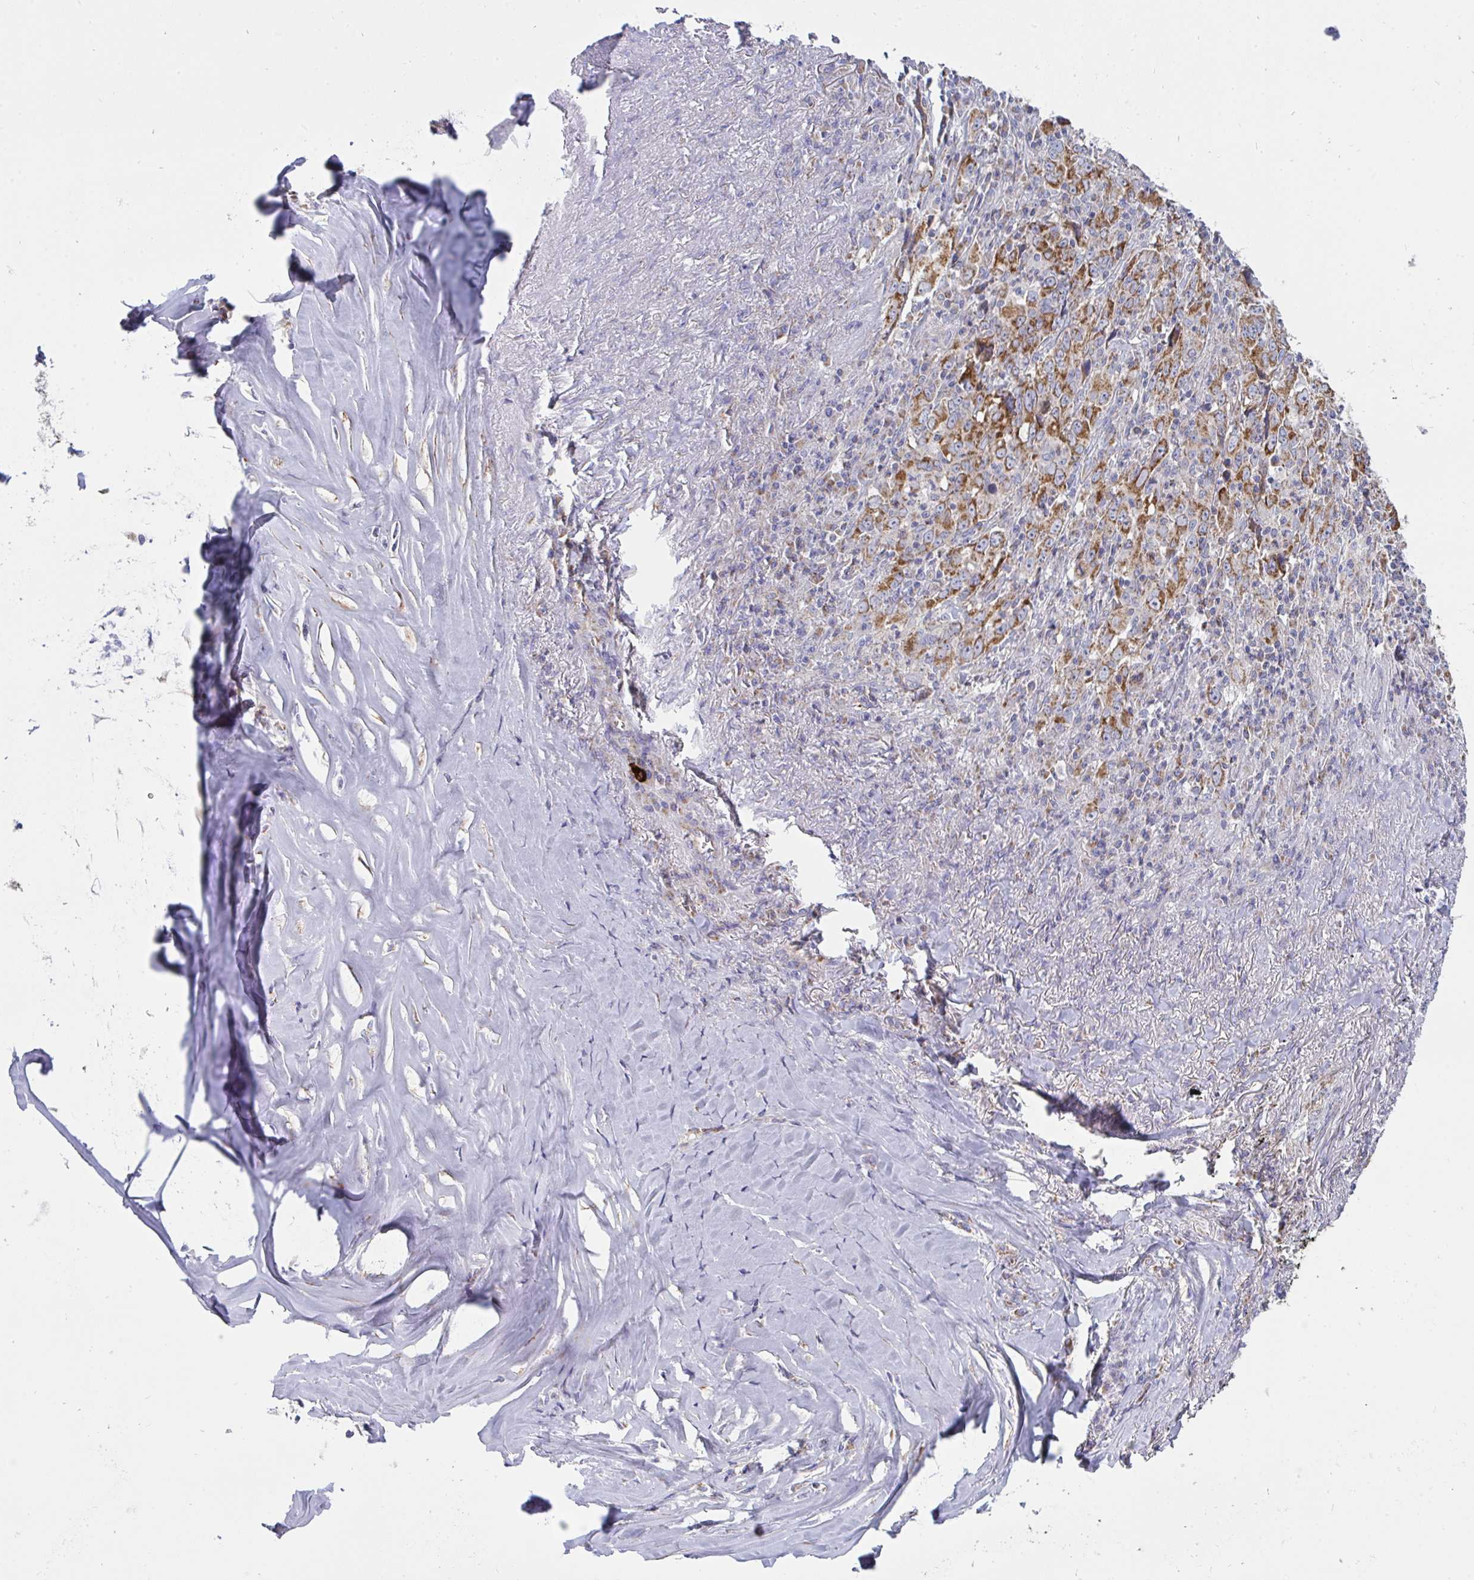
{"staining": {"intensity": "moderate", "quantity": ">75%", "location": "cytoplasmic/membranous"}, "tissue": "lung cancer", "cell_type": "Tumor cells", "image_type": "cancer", "snomed": [{"axis": "morphology", "description": "Adenocarcinoma, NOS"}, {"axis": "topography", "description": "Lung"}], "caption": "Lung cancer stained with DAB (3,3'-diaminobenzidine) immunohistochemistry exhibits medium levels of moderate cytoplasmic/membranous staining in approximately >75% of tumor cells. The staining was performed using DAB (3,3'-diaminobenzidine), with brown indicating positive protein expression. Nuclei are stained blue with hematoxylin.", "gene": "FAHD1", "patient": {"sex": "male", "age": 67}}